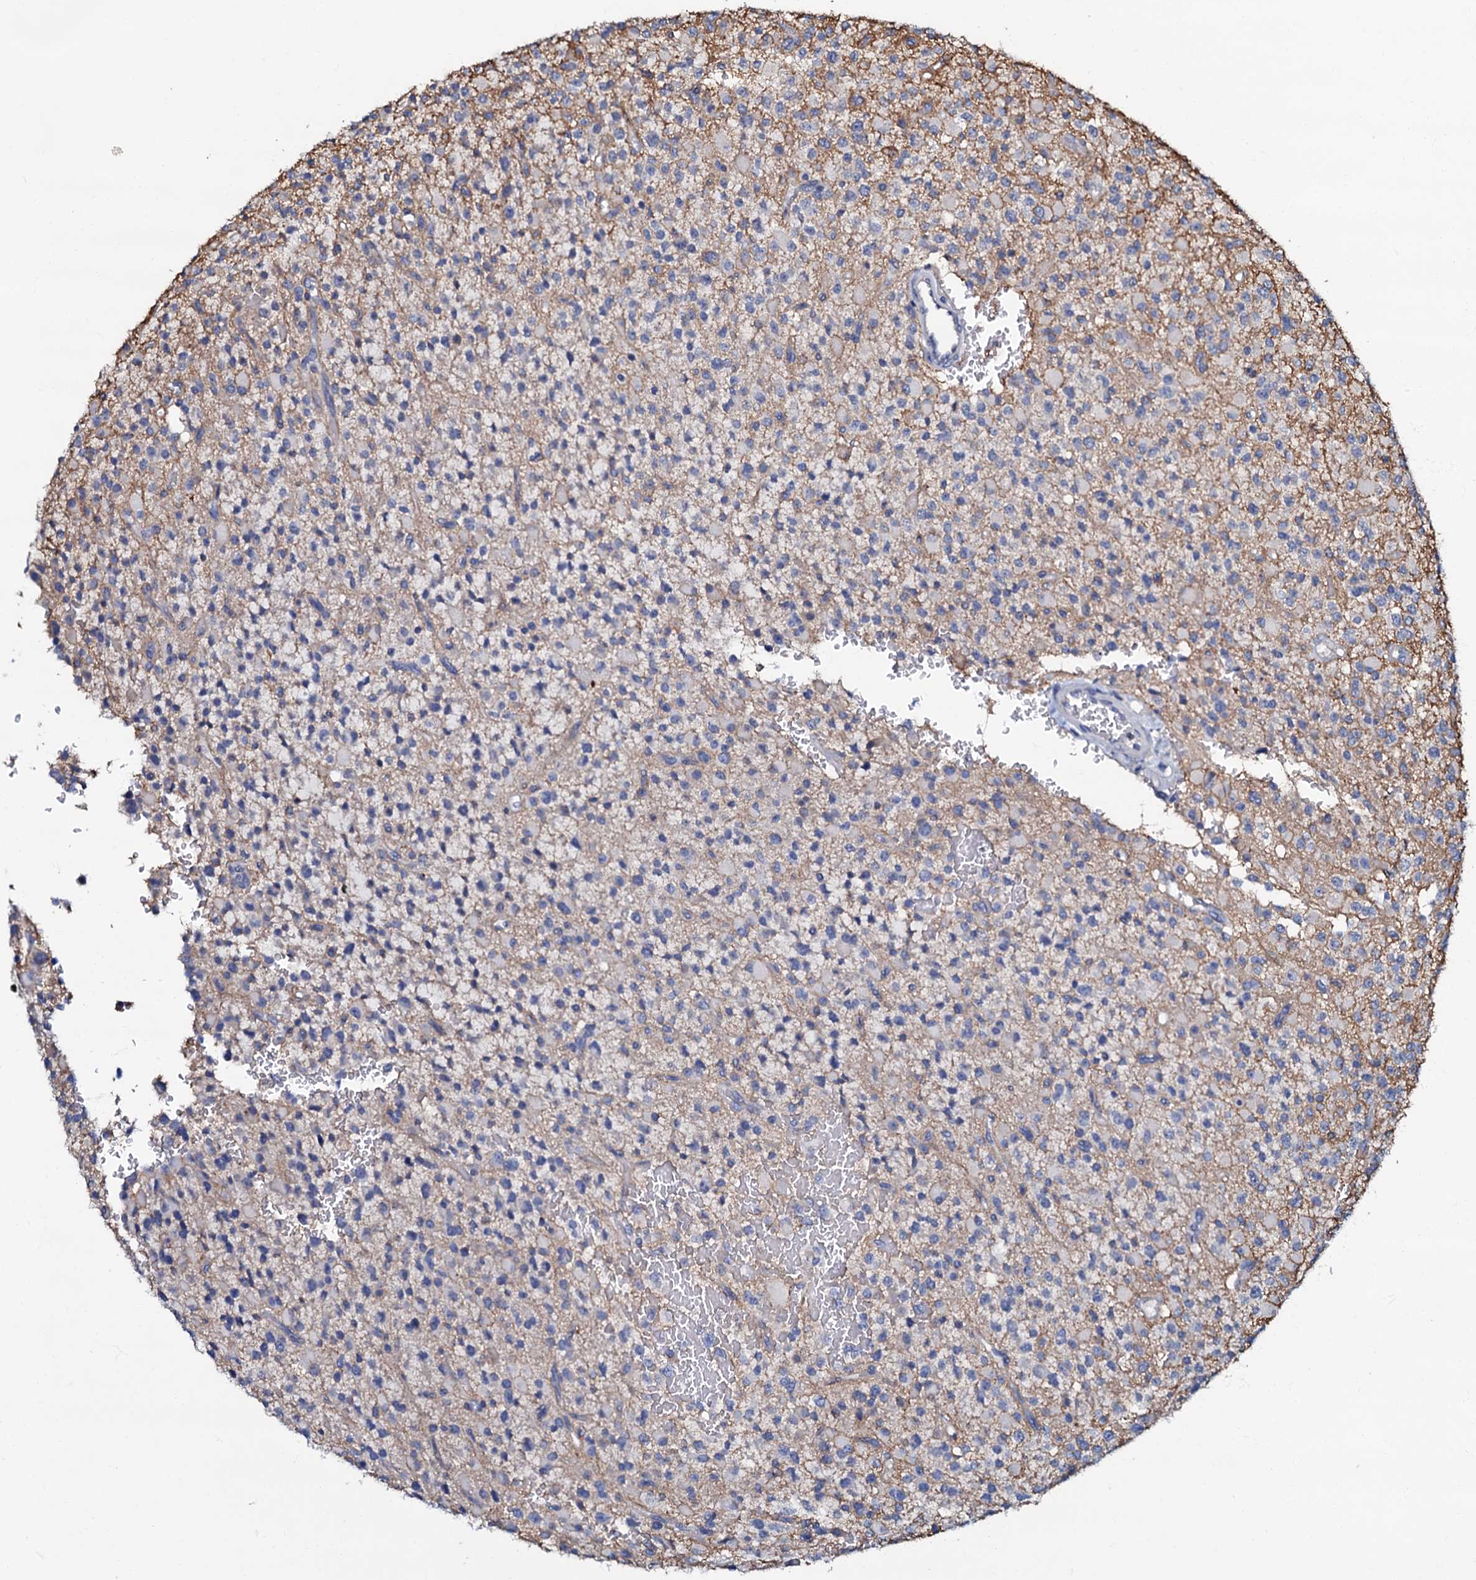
{"staining": {"intensity": "weak", "quantity": "<25%", "location": "cytoplasmic/membranous"}, "tissue": "glioma", "cell_type": "Tumor cells", "image_type": "cancer", "snomed": [{"axis": "morphology", "description": "Glioma, malignant, High grade"}, {"axis": "topography", "description": "Brain"}], "caption": "Malignant high-grade glioma stained for a protein using immunohistochemistry (IHC) demonstrates no staining tumor cells.", "gene": "CPNE2", "patient": {"sex": "male", "age": 34}}